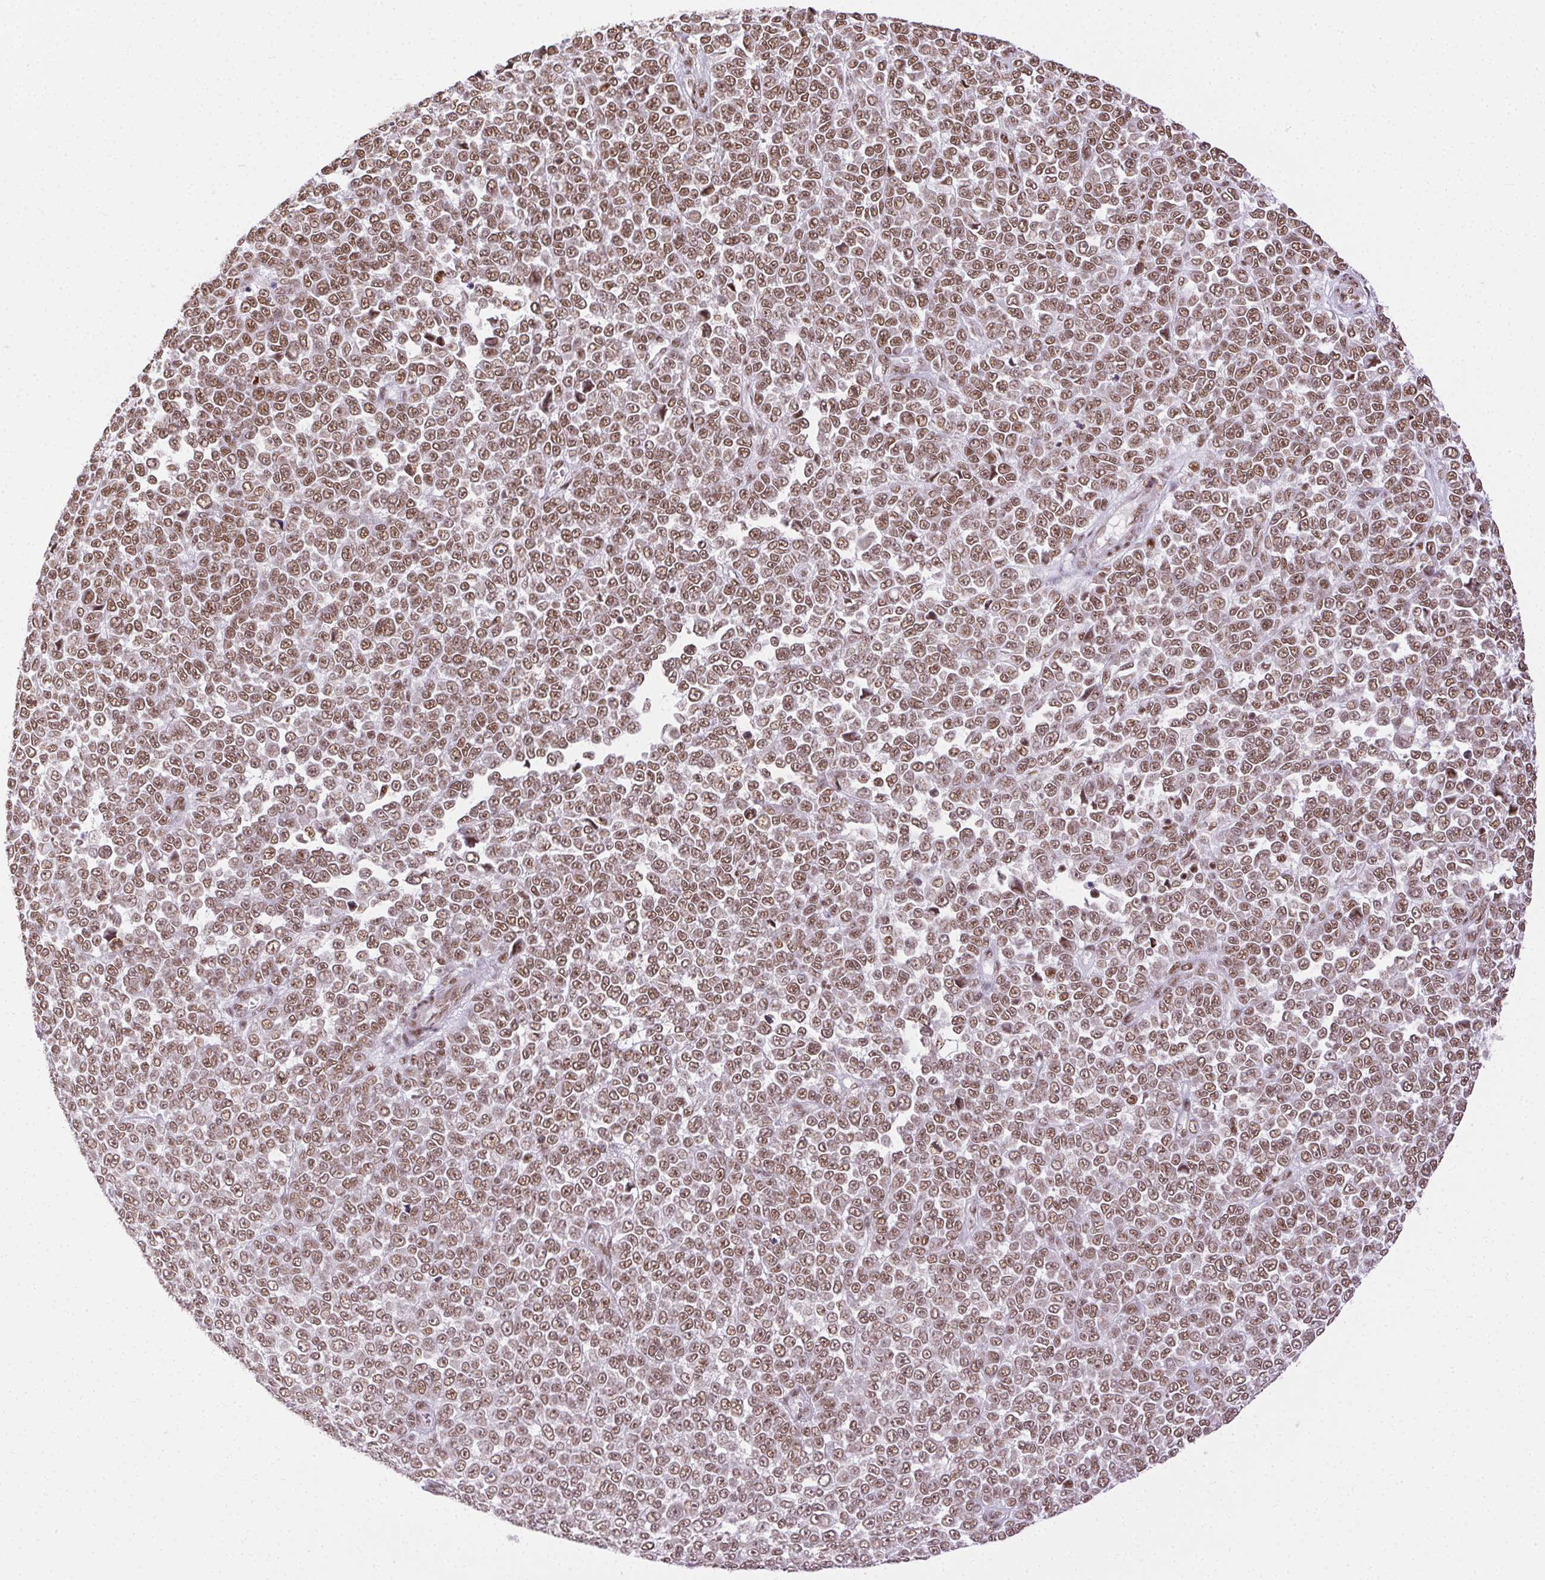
{"staining": {"intensity": "moderate", "quantity": ">75%", "location": "nuclear"}, "tissue": "melanoma", "cell_type": "Tumor cells", "image_type": "cancer", "snomed": [{"axis": "morphology", "description": "Malignant melanoma, NOS"}, {"axis": "topography", "description": "Skin"}], "caption": "An immunohistochemistry (IHC) micrograph of tumor tissue is shown. Protein staining in brown labels moderate nuclear positivity in malignant melanoma within tumor cells.", "gene": "TRA2B", "patient": {"sex": "female", "age": 95}}